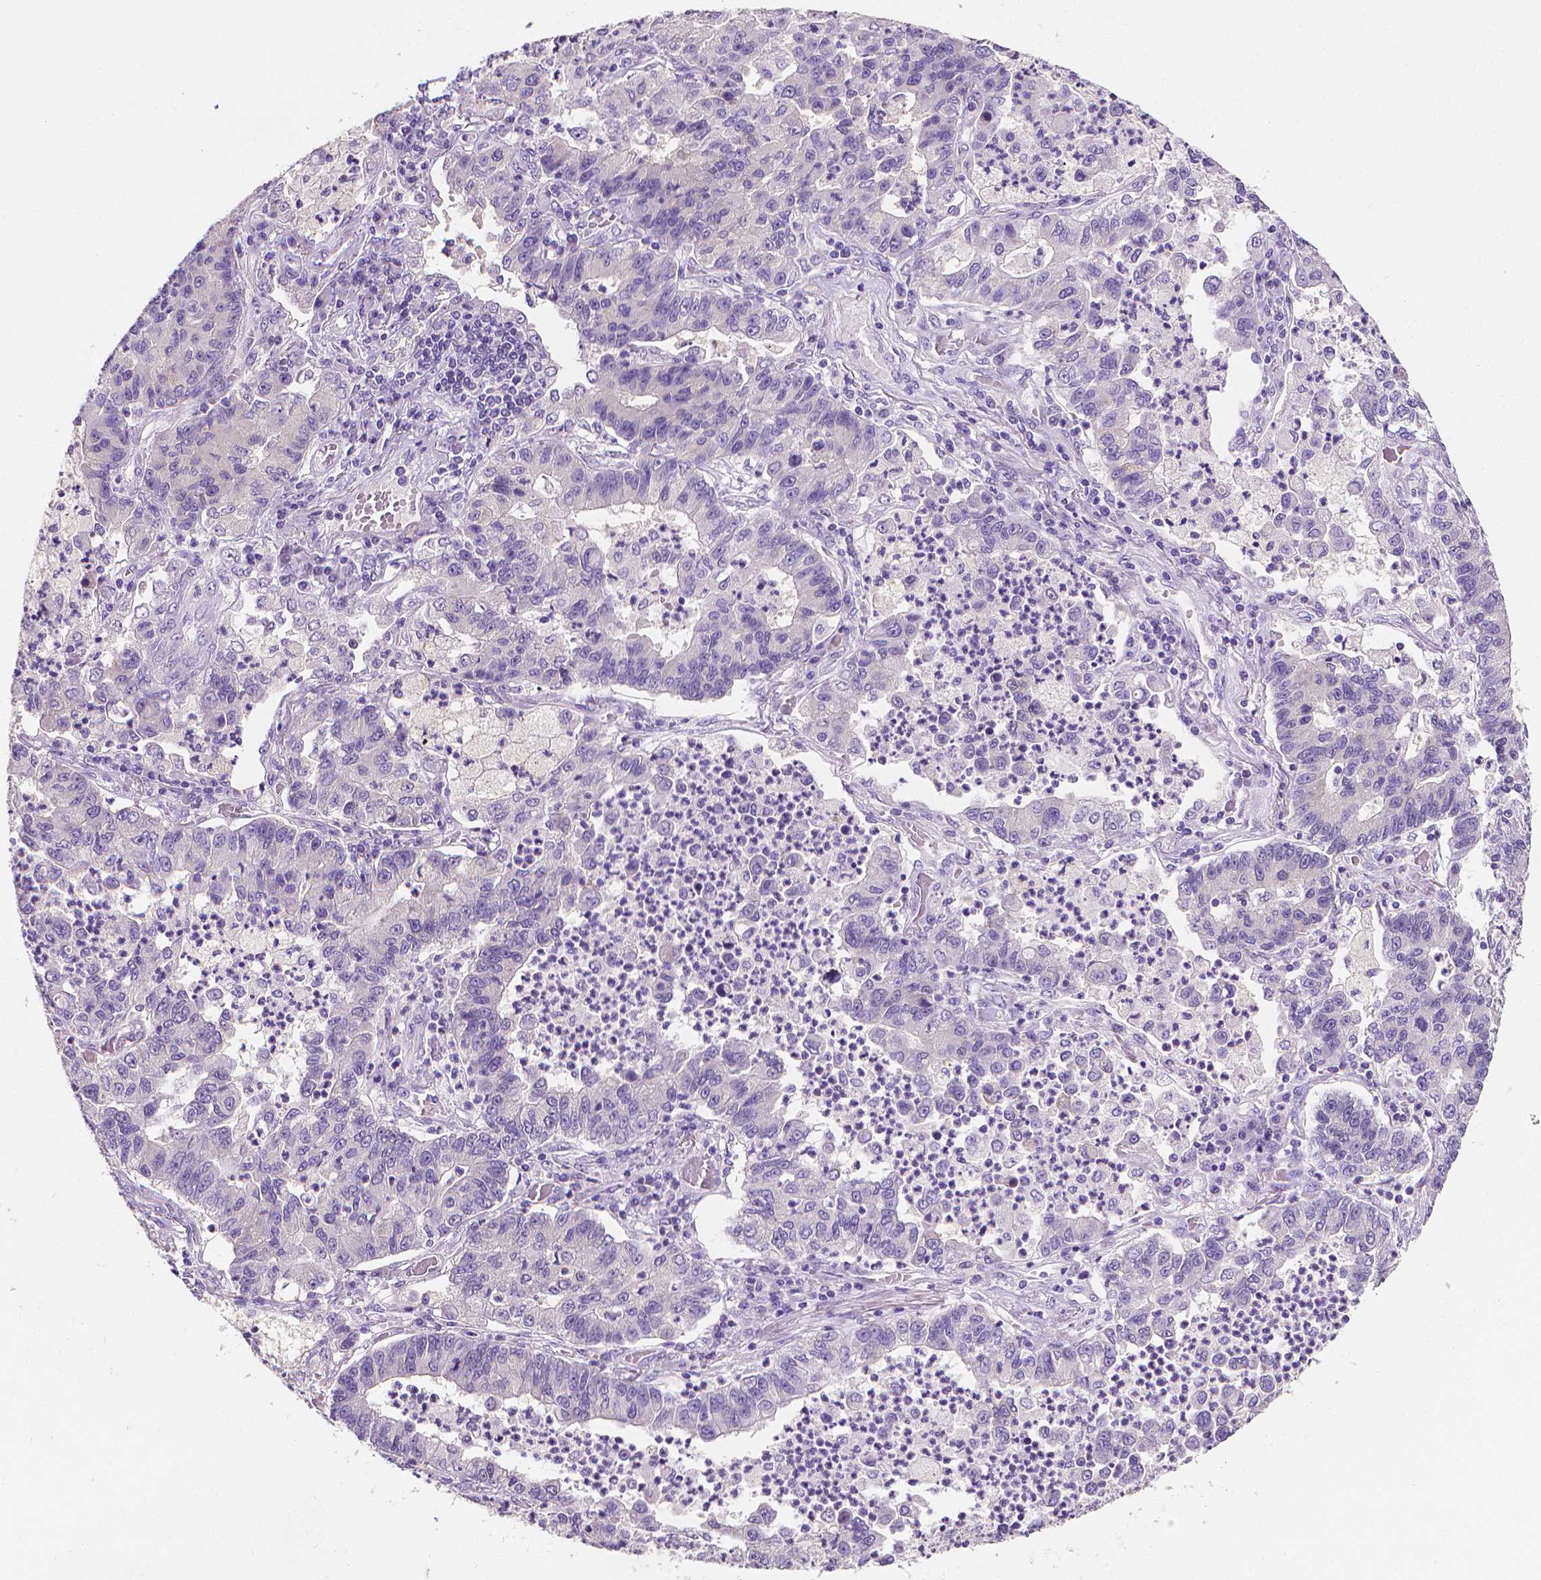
{"staining": {"intensity": "negative", "quantity": "none", "location": "none"}, "tissue": "lung cancer", "cell_type": "Tumor cells", "image_type": "cancer", "snomed": [{"axis": "morphology", "description": "Adenocarcinoma, NOS"}, {"axis": "topography", "description": "Lung"}], "caption": "High power microscopy histopathology image of an immunohistochemistry photomicrograph of lung adenocarcinoma, revealing no significant staining in tumor cells.", "gene": "FASN", "patient": {"sex": "female", "age": 57}}